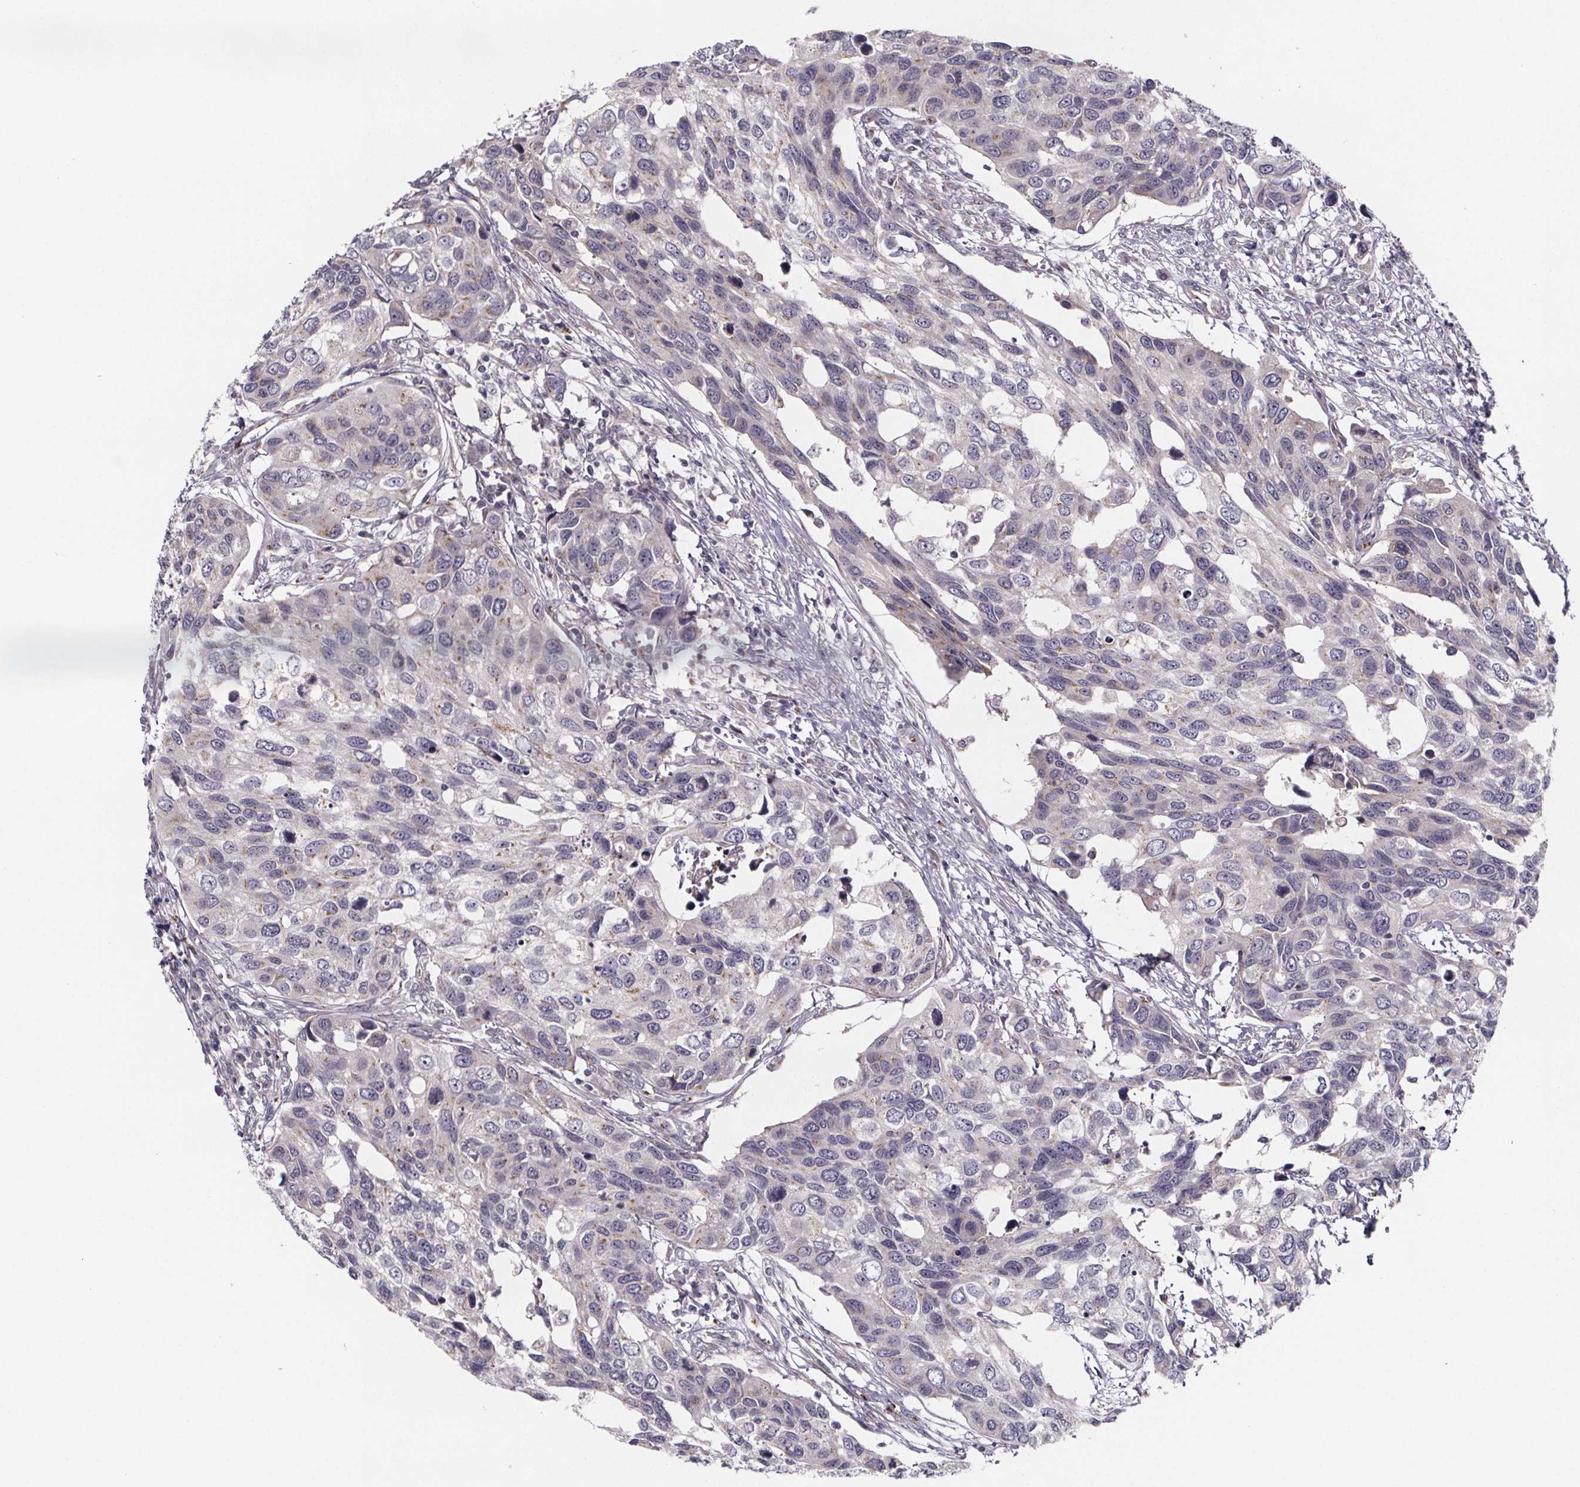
{"staining": {"intensity": "negative", "quantity": "none", "location": "none"}, "tissue": "urothelial cancer", "cell_type": "Tumor cells", "image_type": "cancer", "snomed": [{"axis": "morphology", "description": "Urothelial carcinoma, High grade"}, {"axis": "topography", "description": "Urinary bladder"}], "caption": "Immunohistochemical staining of human urothelial cancer shows no significant staining in tumor cells.", "gene": "NDST1", "patient": {"sex": "male", "age": 60}}